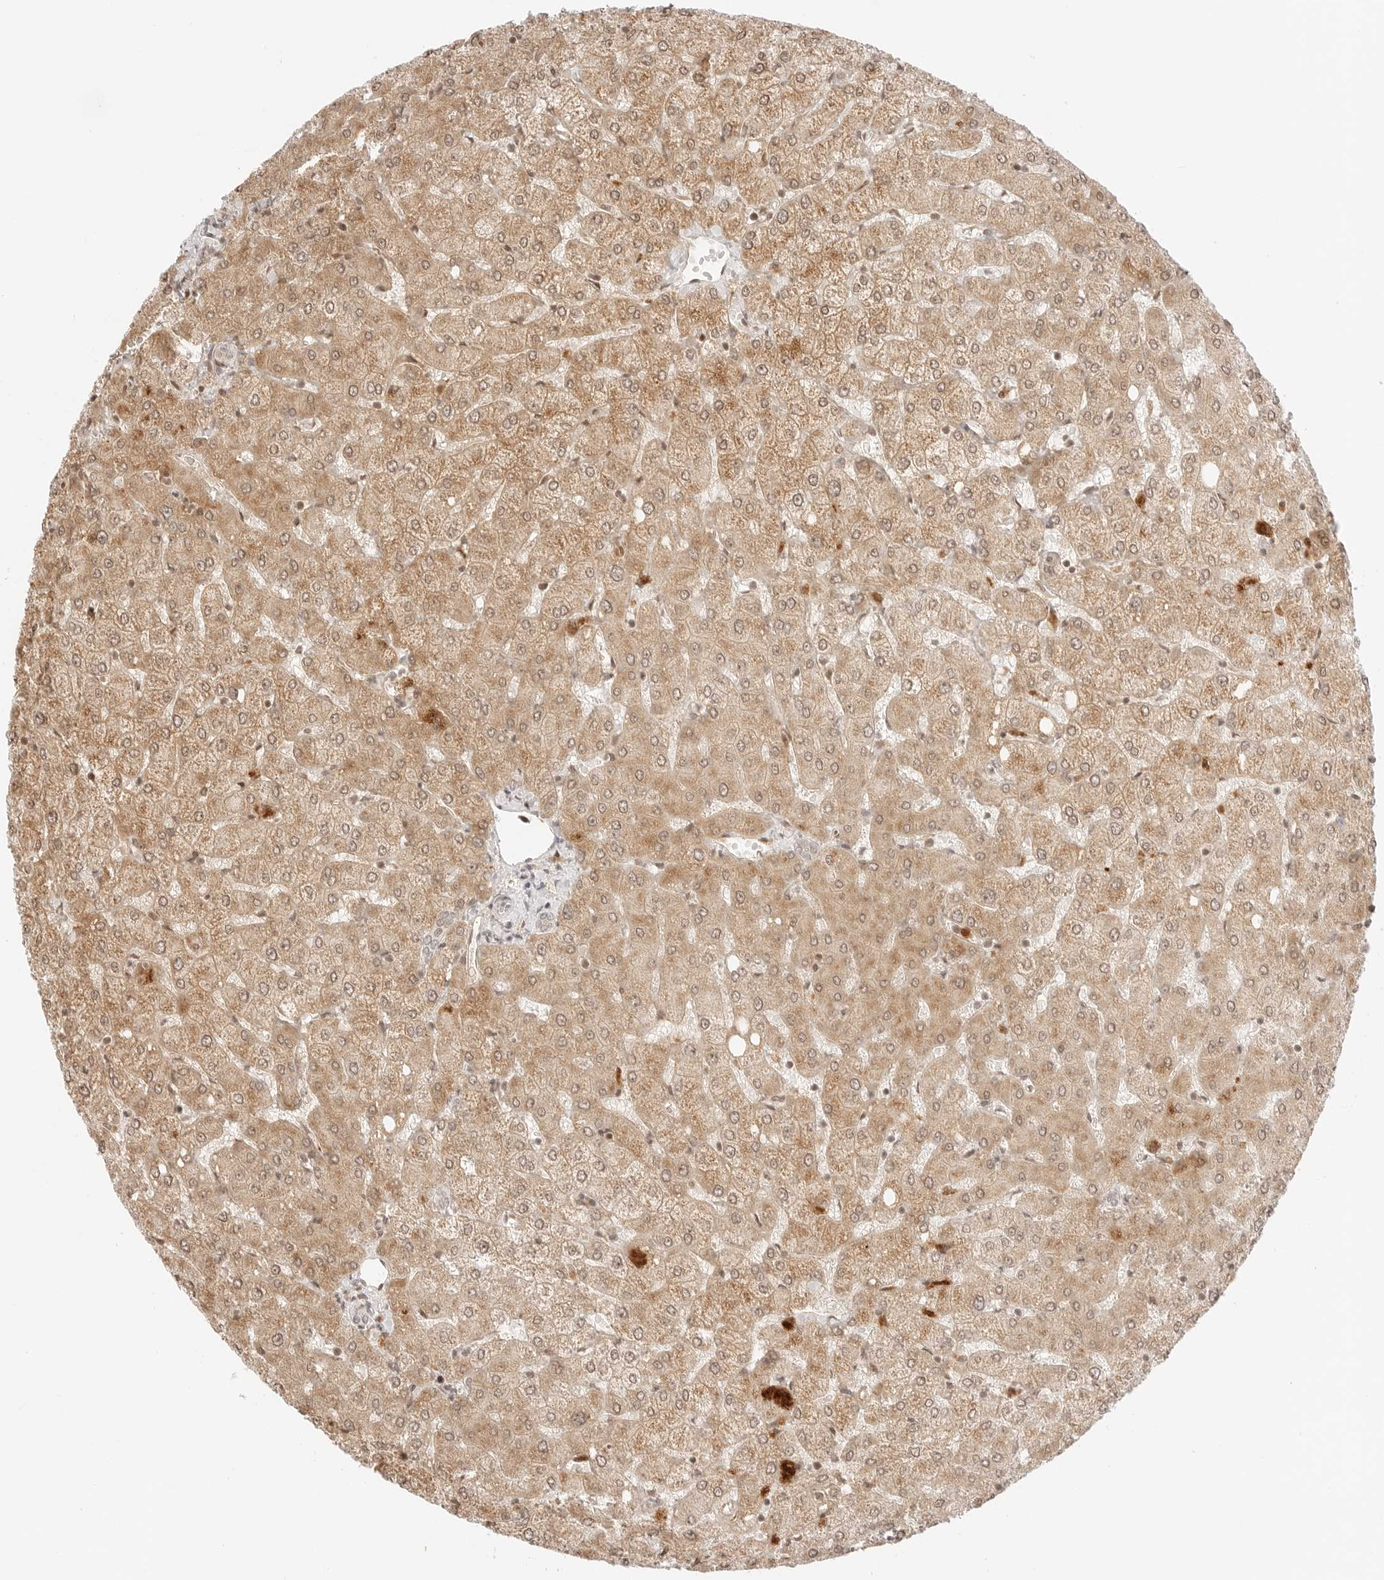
{"staining": {"intensity": "negative", "quantity": "none", "location": "none"}, "tissue": "liver", "cell_type": "Cholangiocytes", "image_type": "normal", "snomed": [{"axis": "morphology", "description": "Normal tissue, NOS"}, {"axis": "topography", "description": "Liver"}], "caption": "Immunohistochemistry (IHC) histopathology image of benign liver: liver stained with DAB reveals no significant protein expression in cholangiocytes.", "gene": "RPS6KL1", "patient": {"sex": "female", "age": 54}}